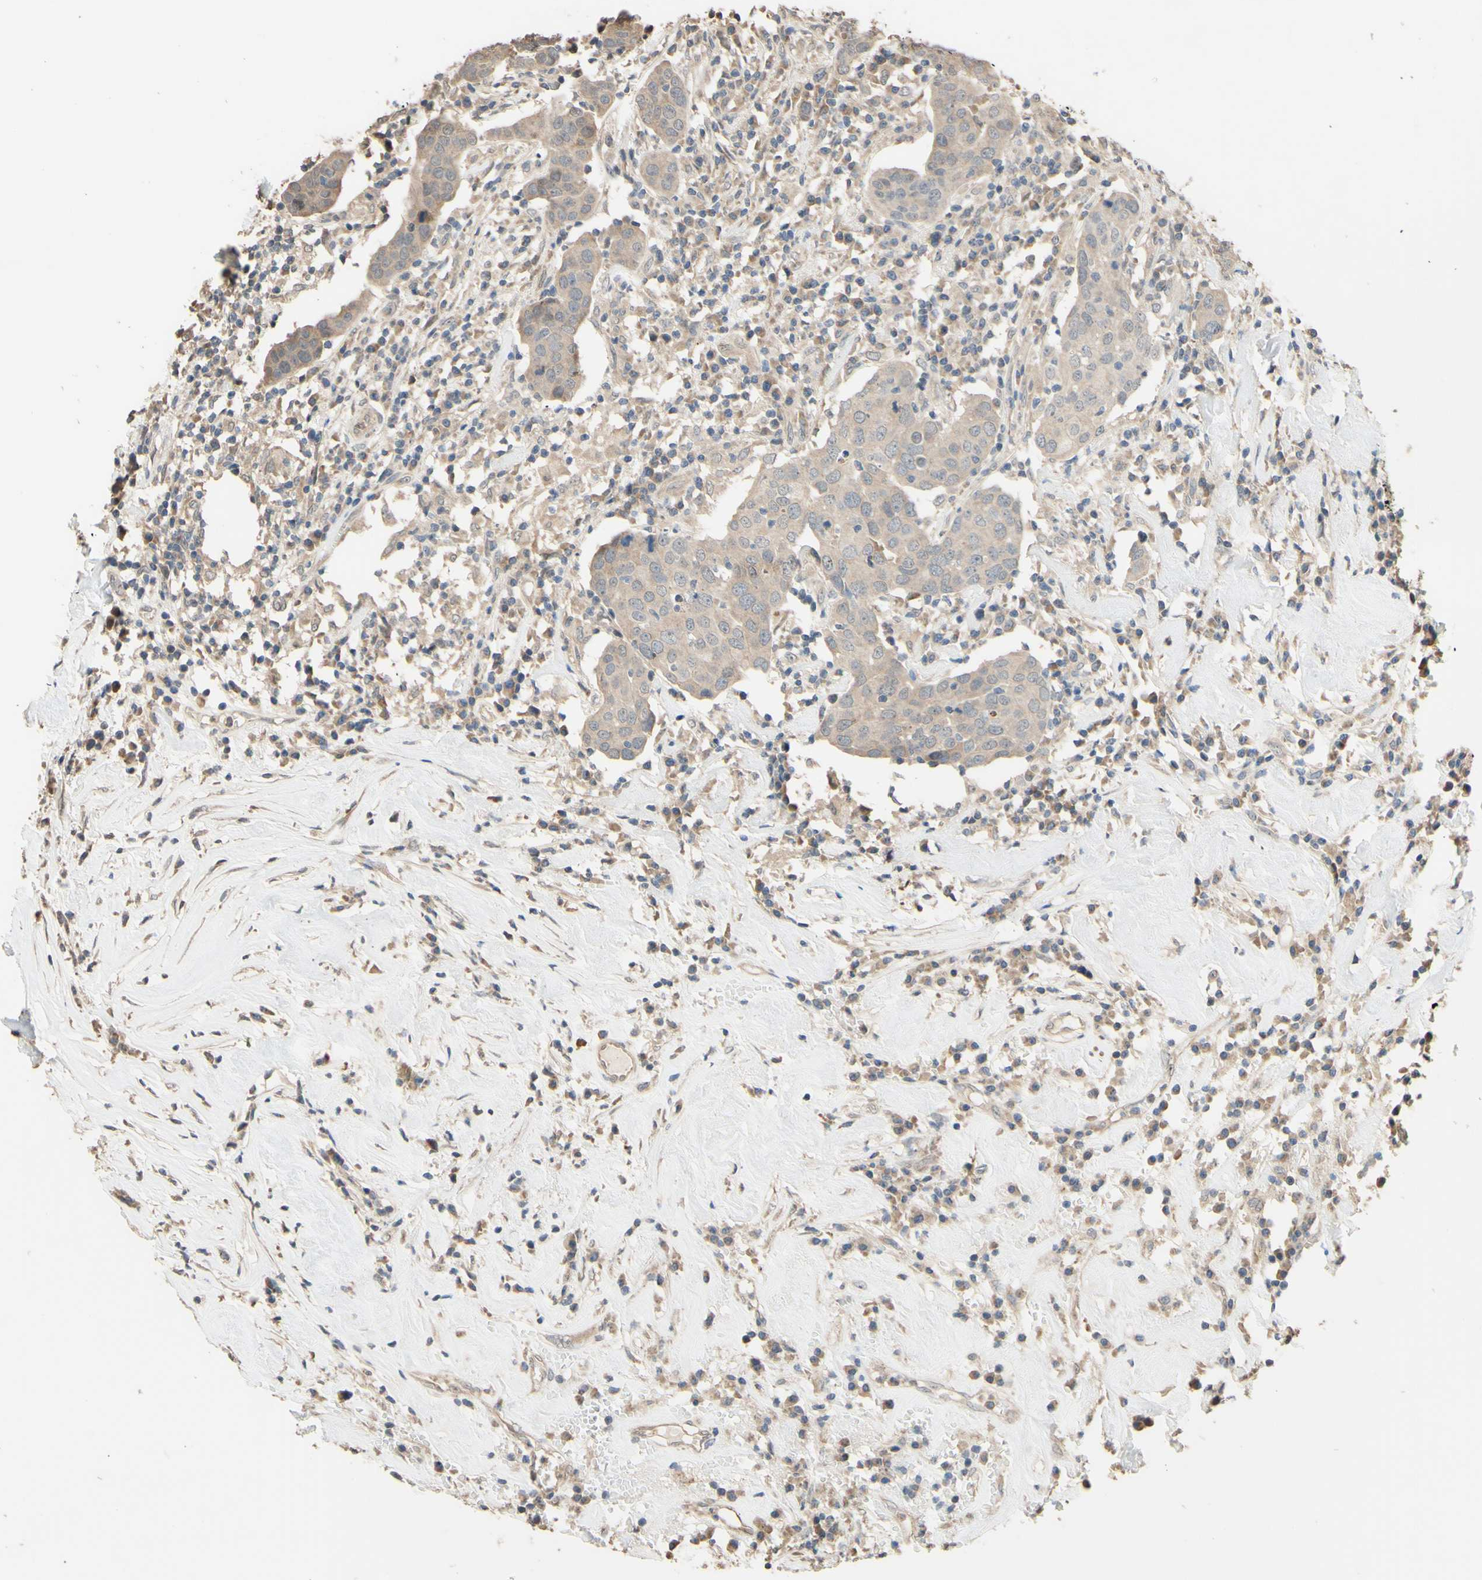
{"staining": {"intensity": "negative", "quantity": "none", "location": "none"}, "tissue": "head and neck cancer", "cell_type": "Tumor cells", "image_type": "cancer", "snomed": [{"axis": "morphology", "description": "Adenocarcinoma, NOS"}, {"axis": "topography", "description": "Salivary gland"}, {"axis": "topography", "description": "Head-Neck"}], "caption": "This is an immunohistochemistry (IHC) image of head and neck adenocarcinoma. There is no expression in tumor cells.", "gene": "SMIM19", "patient": {"sex": "female", "age": 65}}